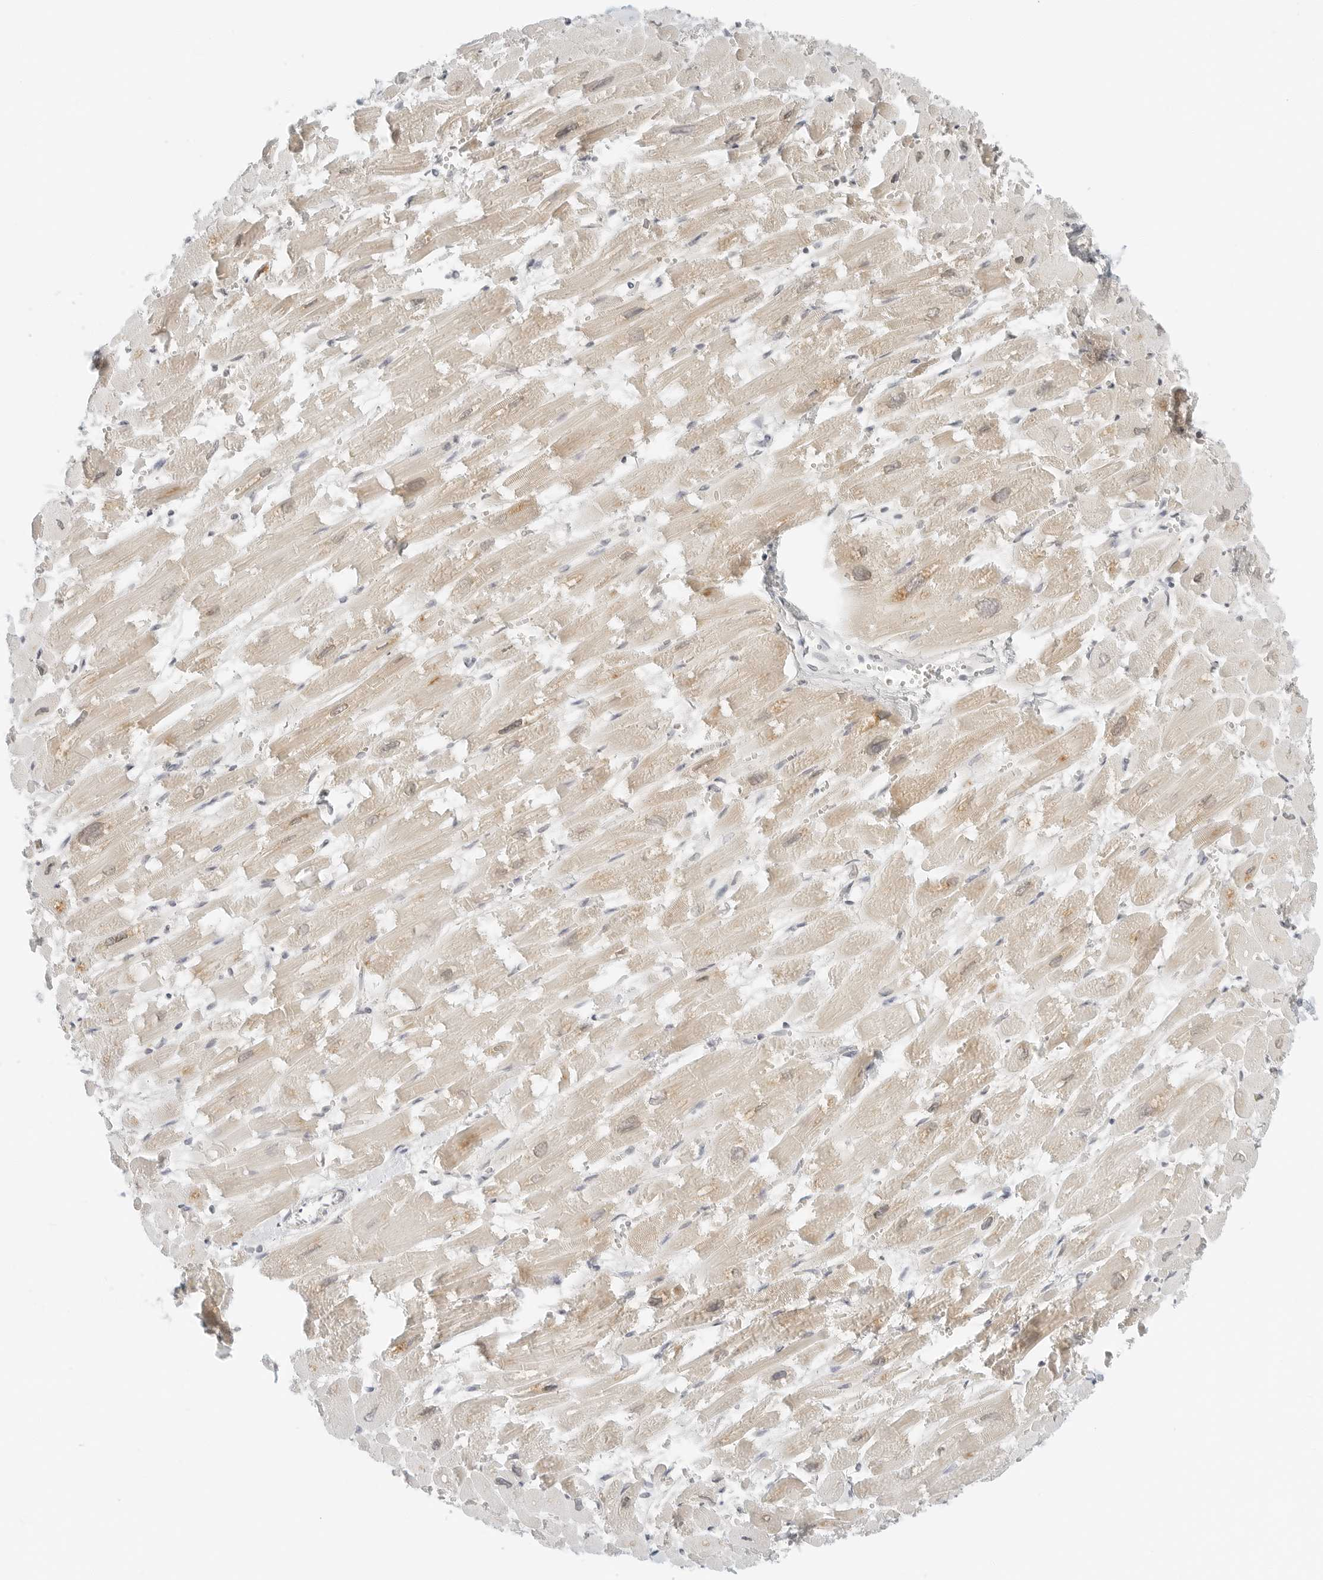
{"staining": {"intensity": "moderate", "quantity": ">75%", "location": "cytoplasmic/membranous"}, "tissue": "heart muscle", "cell_type": "Cardiomyocytes", "image_type": "normal", "snomed": [{"axis": "morphology", "description": "Normal tissue, NOS"}, {"axis": "topography", "description": "Heart"}], "caption": "An IHC micrograph of benign tissue is shown. Protein staining in brown shows moderate cytoplasmic/membranous positivity in heart muscle within cardiomyocytes.", "gene": "IQCC", "patient": {"sex": "male", "age": 54}}